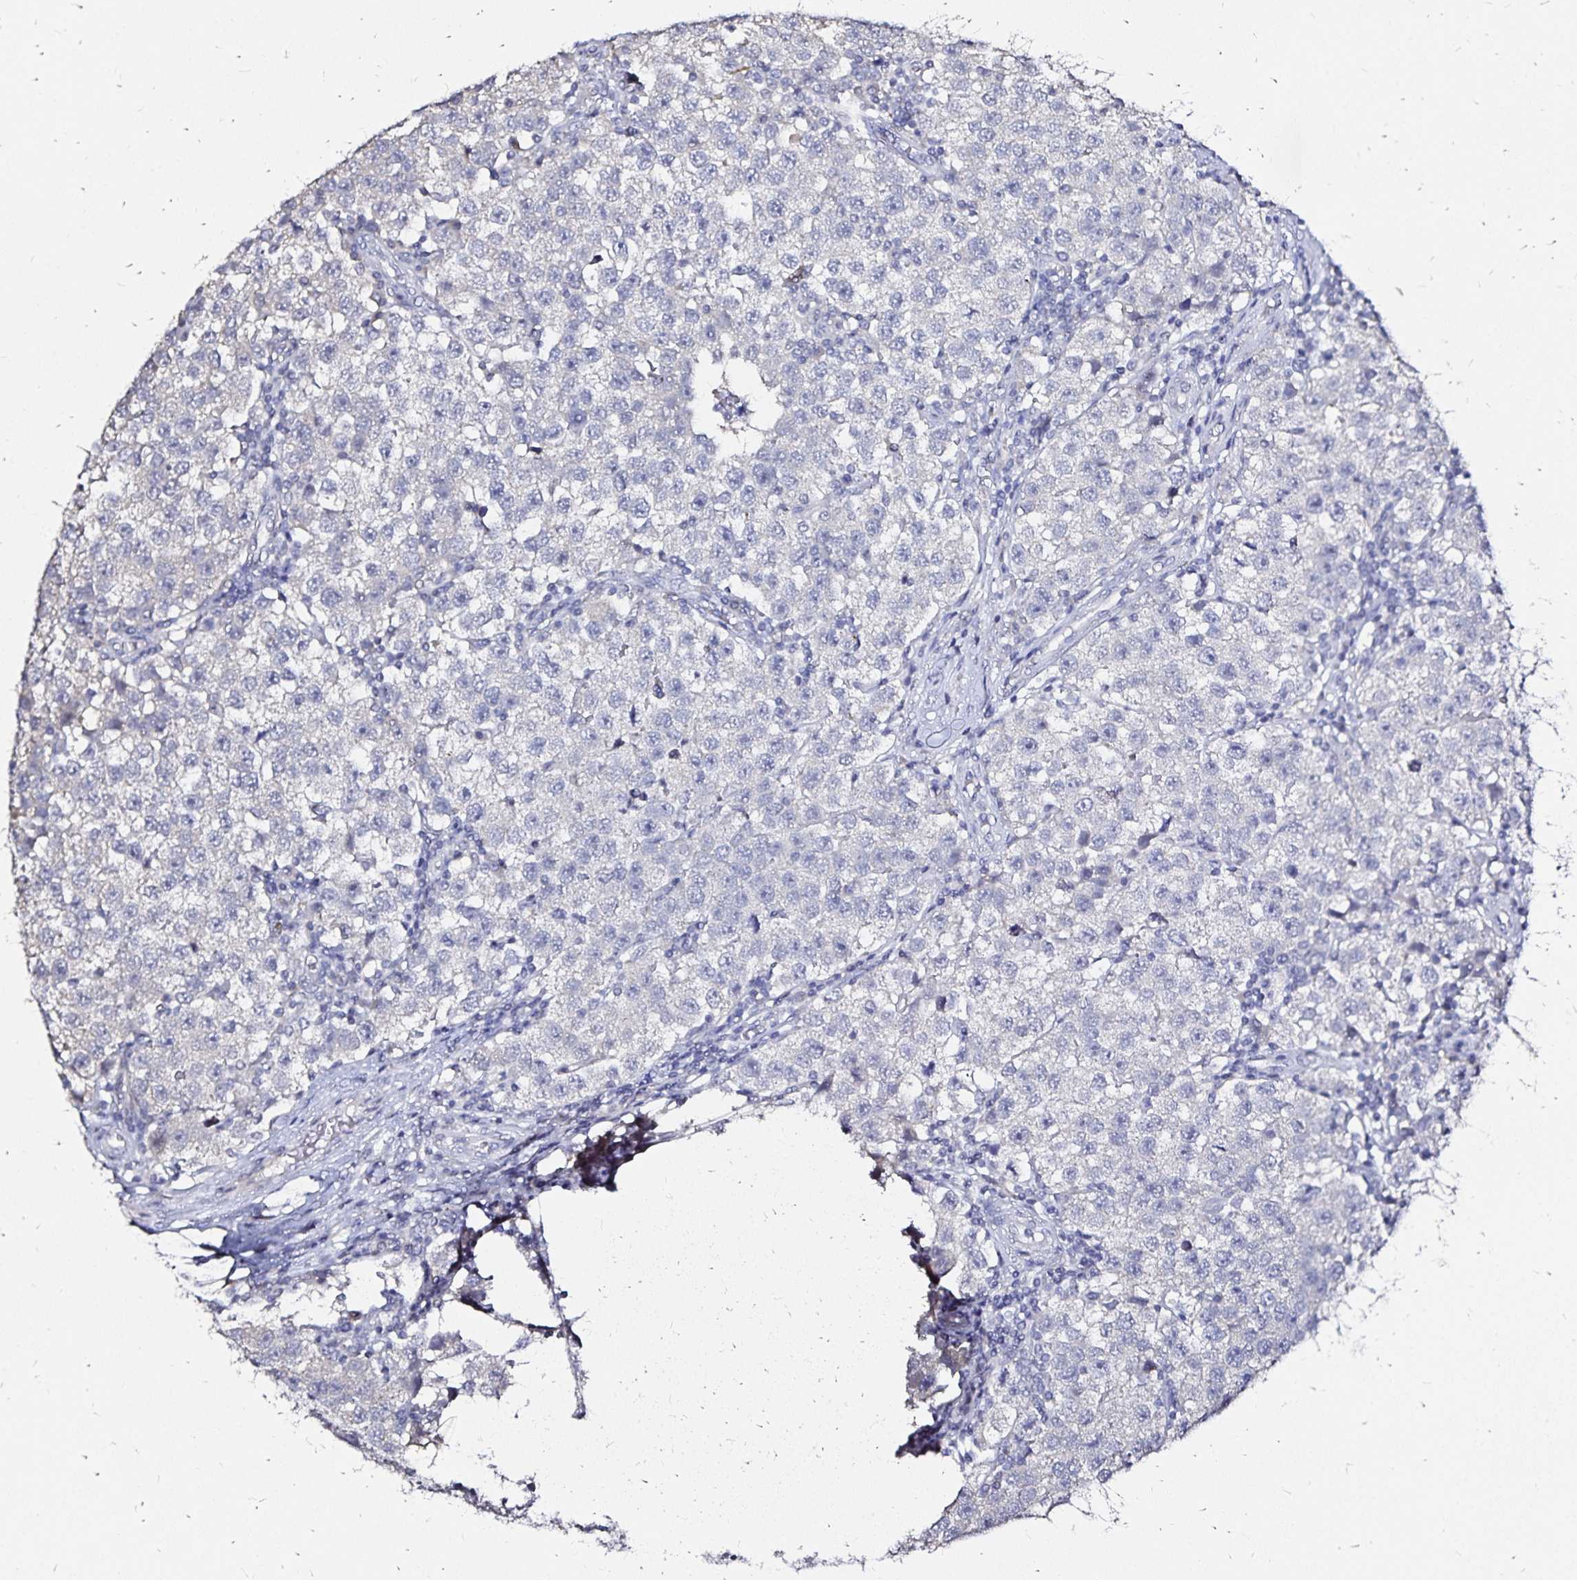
{"staining": {"intensity": "negative", "quantity": "none", "location": "none"}, "tissue": "testis cancer", "cell_type": "Tumor cells", "image_type": "cancer", "snomed": [{"axis": "morphology", "description": "Seminoma, NOS"}, {"axis": "topography", "description": "Testis"}], "caption": "Protein analysis of testis cancer exhibits no significant staining in tumor cells.", "gene": "SLC5A1", "patient": {"sex": "male", "age": 34}}